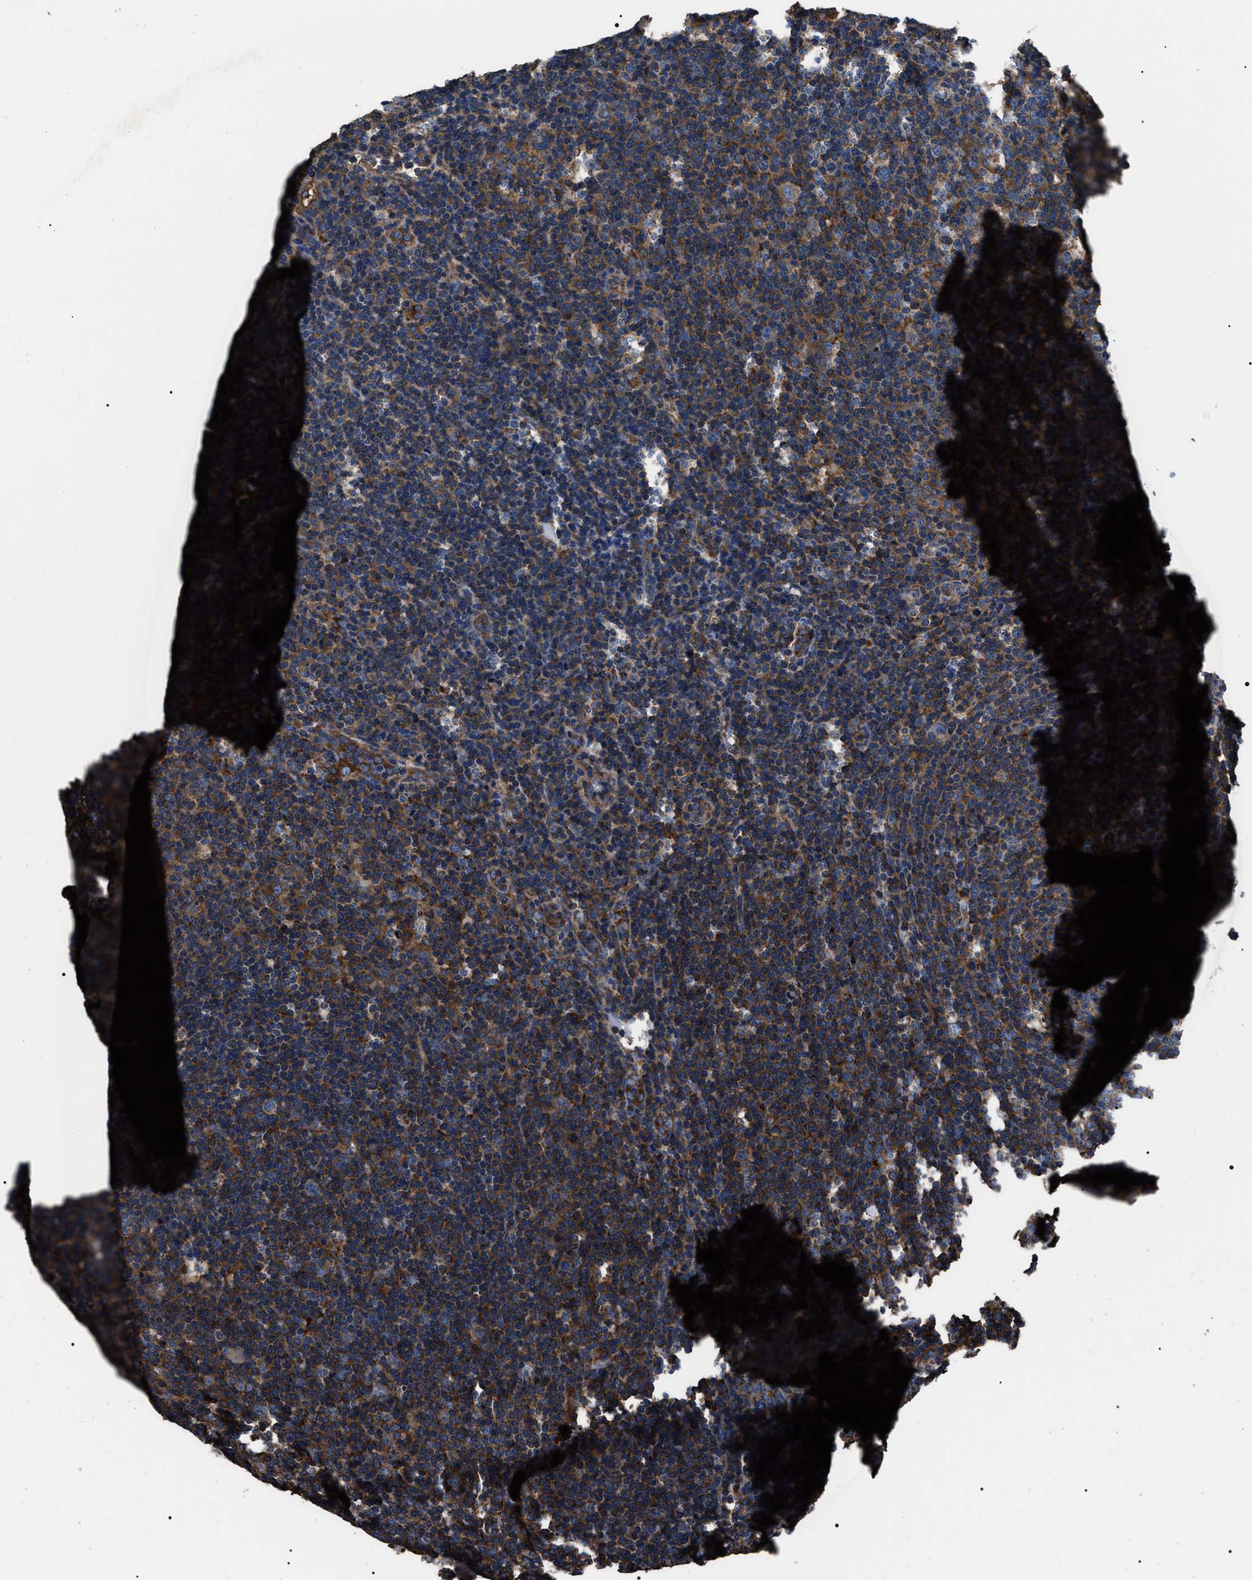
{"staining": {"intensity": "moderate", "quantity": "<25%", "location": "cytoplasmic/membranous"}, "tissue": "lymphoma", "cell_type": "Tumor cells", "image_type": "cancer", "snomed": [{"axis": "morphology", "description": "Hodgkin's disease, NOS"}, {"axis": "topography", "description": "Lymph node"}], "caption": "Hodgkin's disease tissue reveals moderate cytoplasmic/membranous positivity in approximately <25% of tumor cells Ihc stains the protein of interest in brown and the nuclei are stained blue.", "gene": "HSCB", "patient": {"sex": "female", "age": 57}}